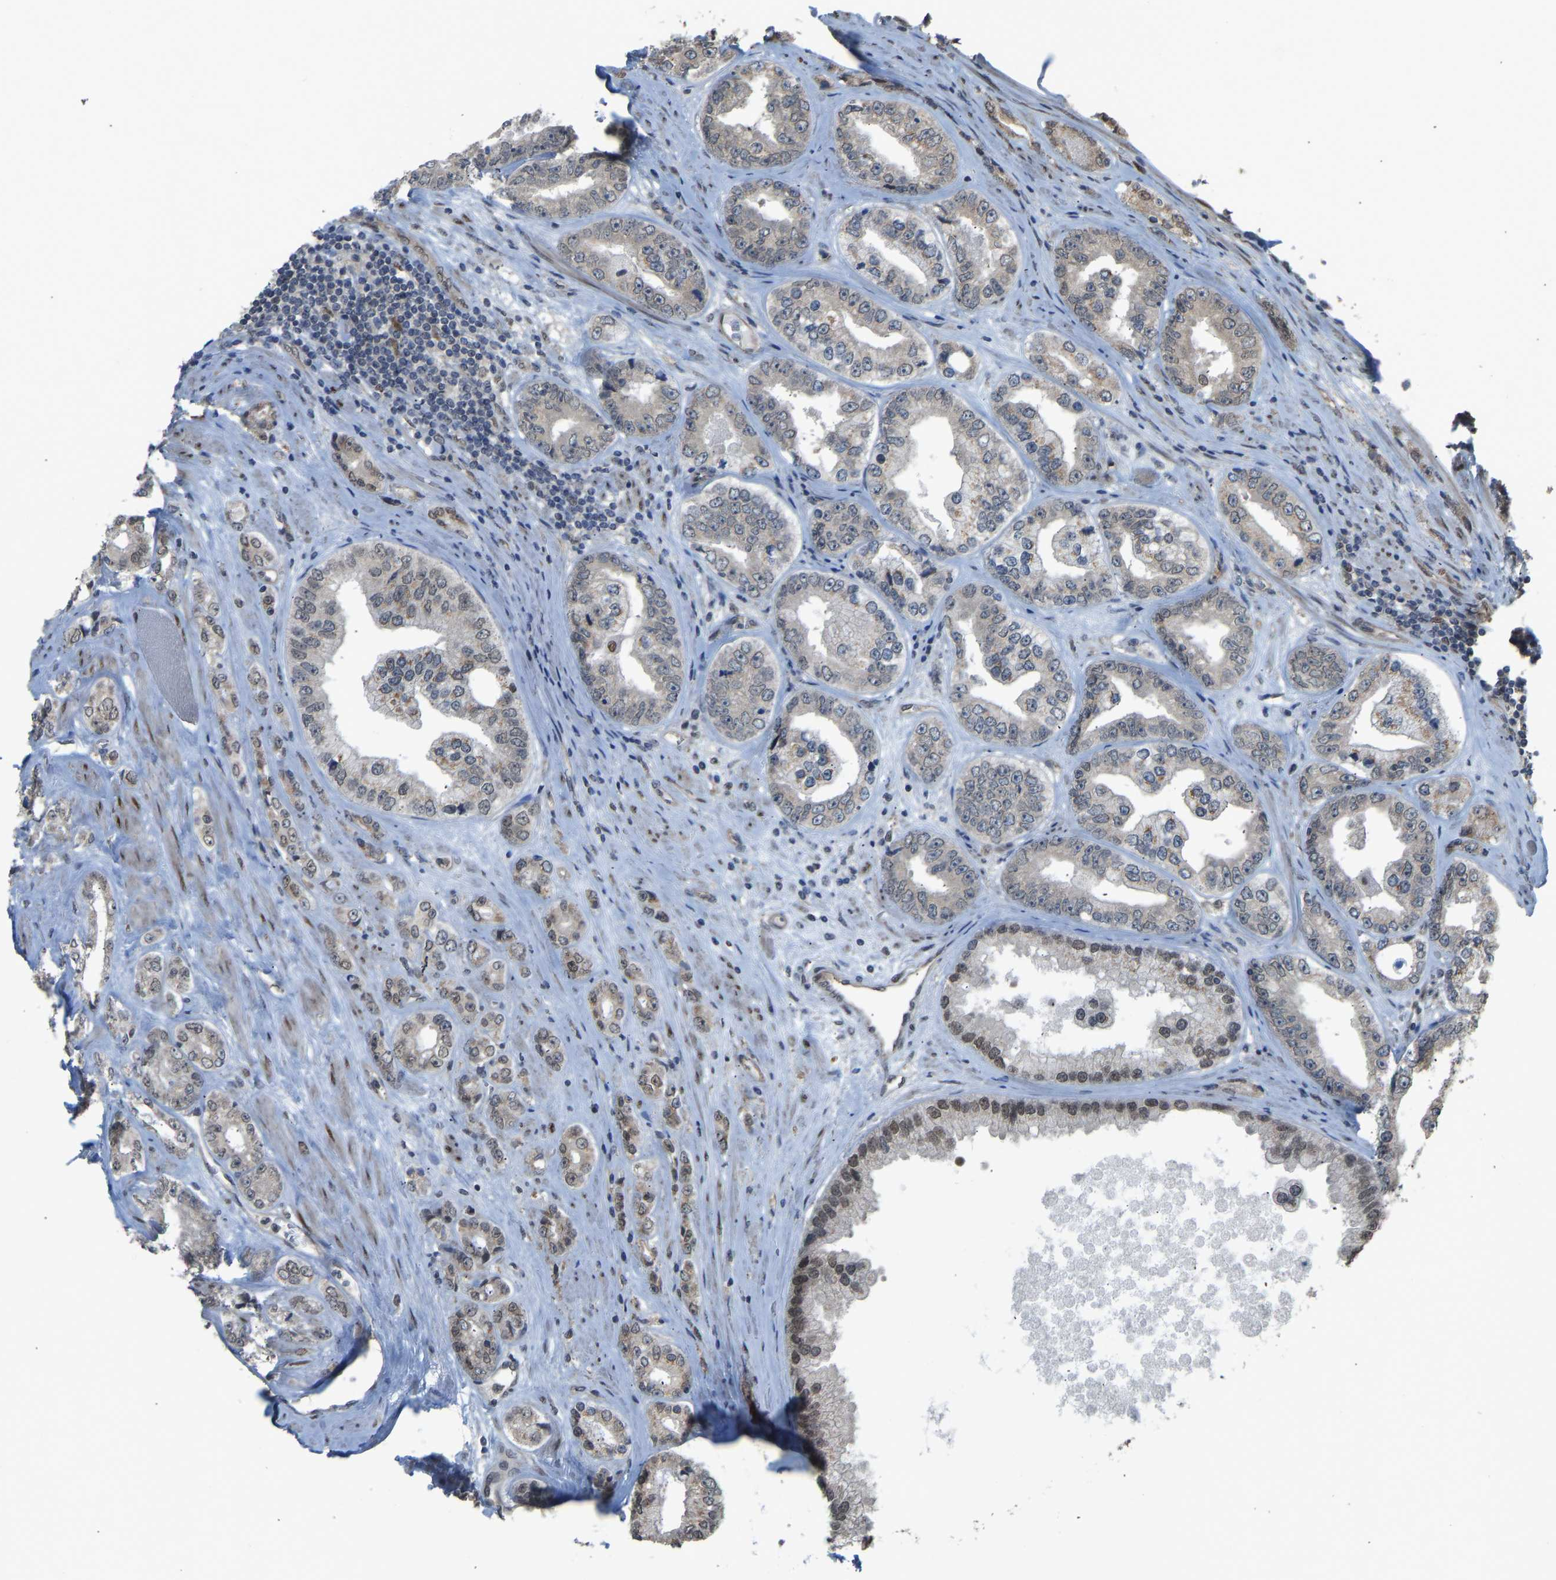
{"staining": {"intensity": "weak", "quantity": "<25%", "location": "nuclear"}, "tissue": "prostate cancer", "cell_type": "Tumor cells", "image_type": "cancer", "snomed": [{"axis": "morphology", "description": "Adenocarcinoma, High grade"}, {"axis": "topography", "description": "Prostate"}], "caption": "The micrograph shows no staining of tumor cells in prostate high-grade adenocarcinoma.", "gene": "KPNA6", "patient": {"sex": "male", "age": 61}}